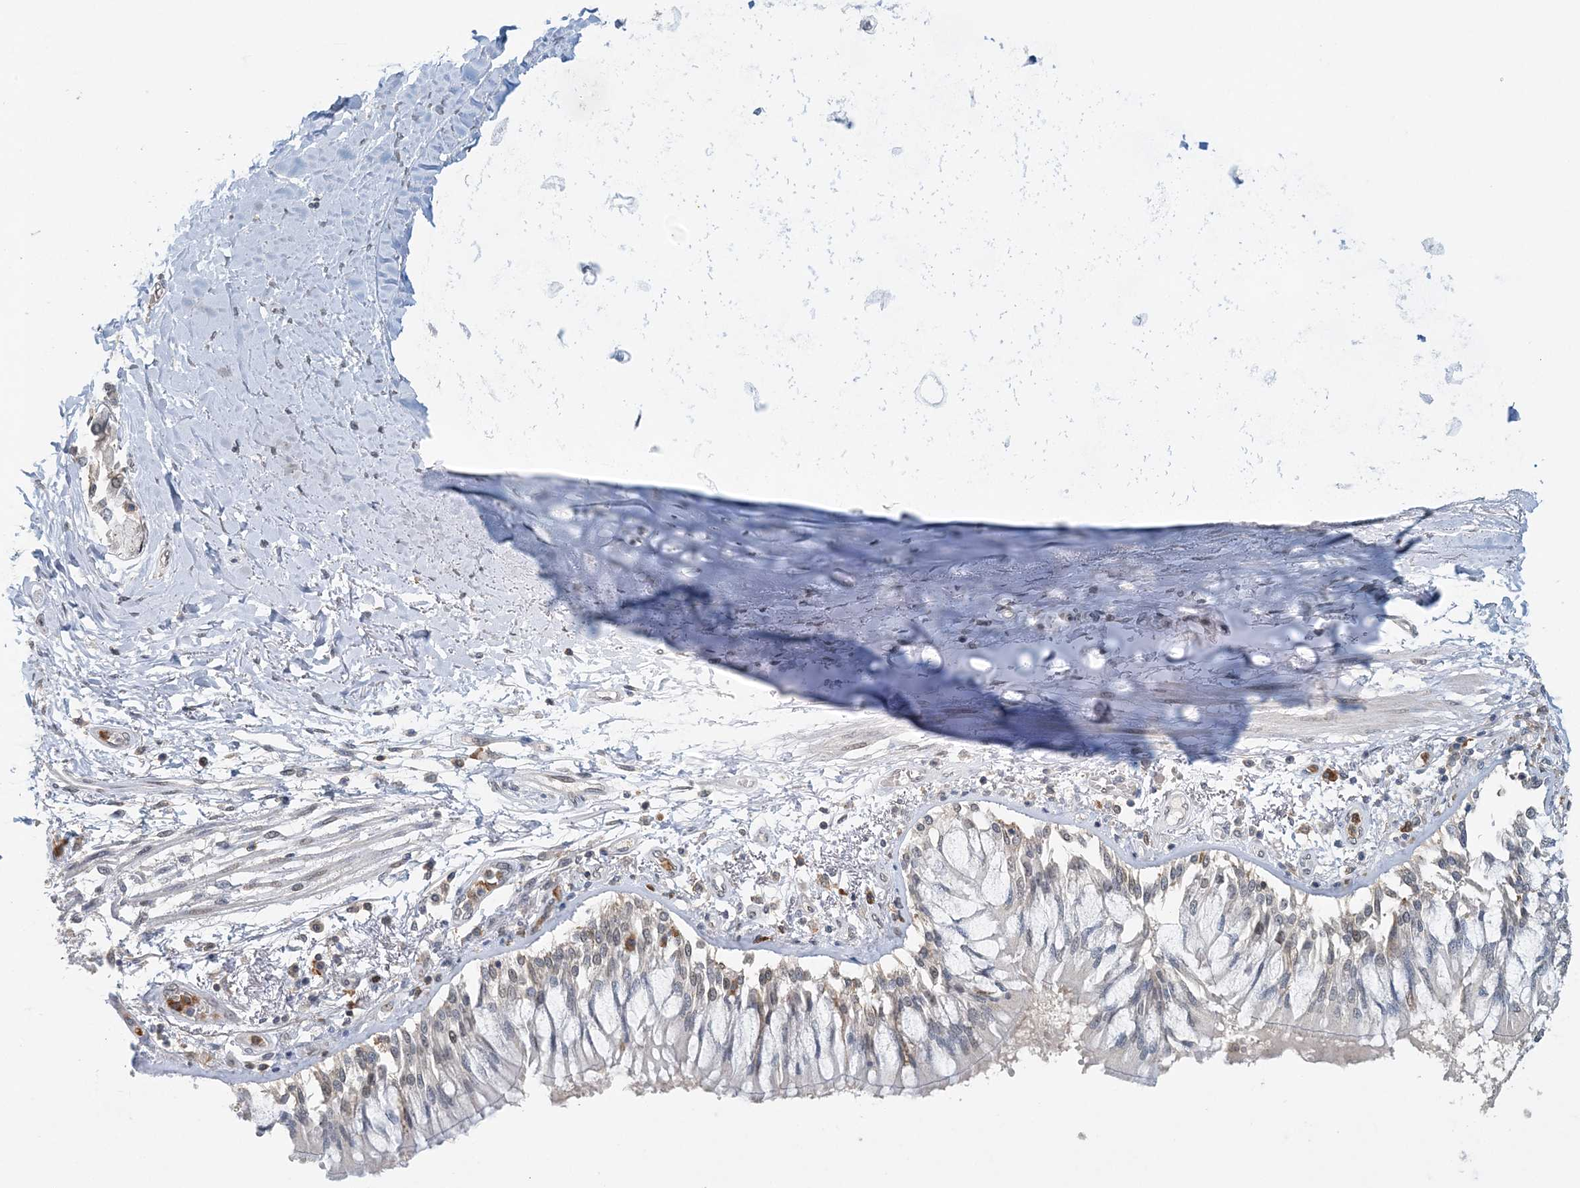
{"staining": {"intensity": "negative", "quantity": "none", "location": "none"}, "tissue": "adipose tissue", "cell_type": "Adipocytes", "image_type": "normal", "snomed": [{"axis": "morphology", "description": "Normal tissue, NOS"}, {"axis": "topography", "description": "Cartilage tissue"}, {"axis": "topography", "description": "Bronchus"}, {"axis": "topography", "description": "Lung"}, {"axis": "topography", "description": "Peripheral nerve tissue"}], "caption": "Immunohistochemistry (IHC) photomicrograph of unremarkable adipose tissue stained for a protein (brown), which displays no positivity in adipocytes. (DAB immunohistochemistry, high magnification).", "gene": "FAM110A", "patient": {"sex": "female", "age": 49}}